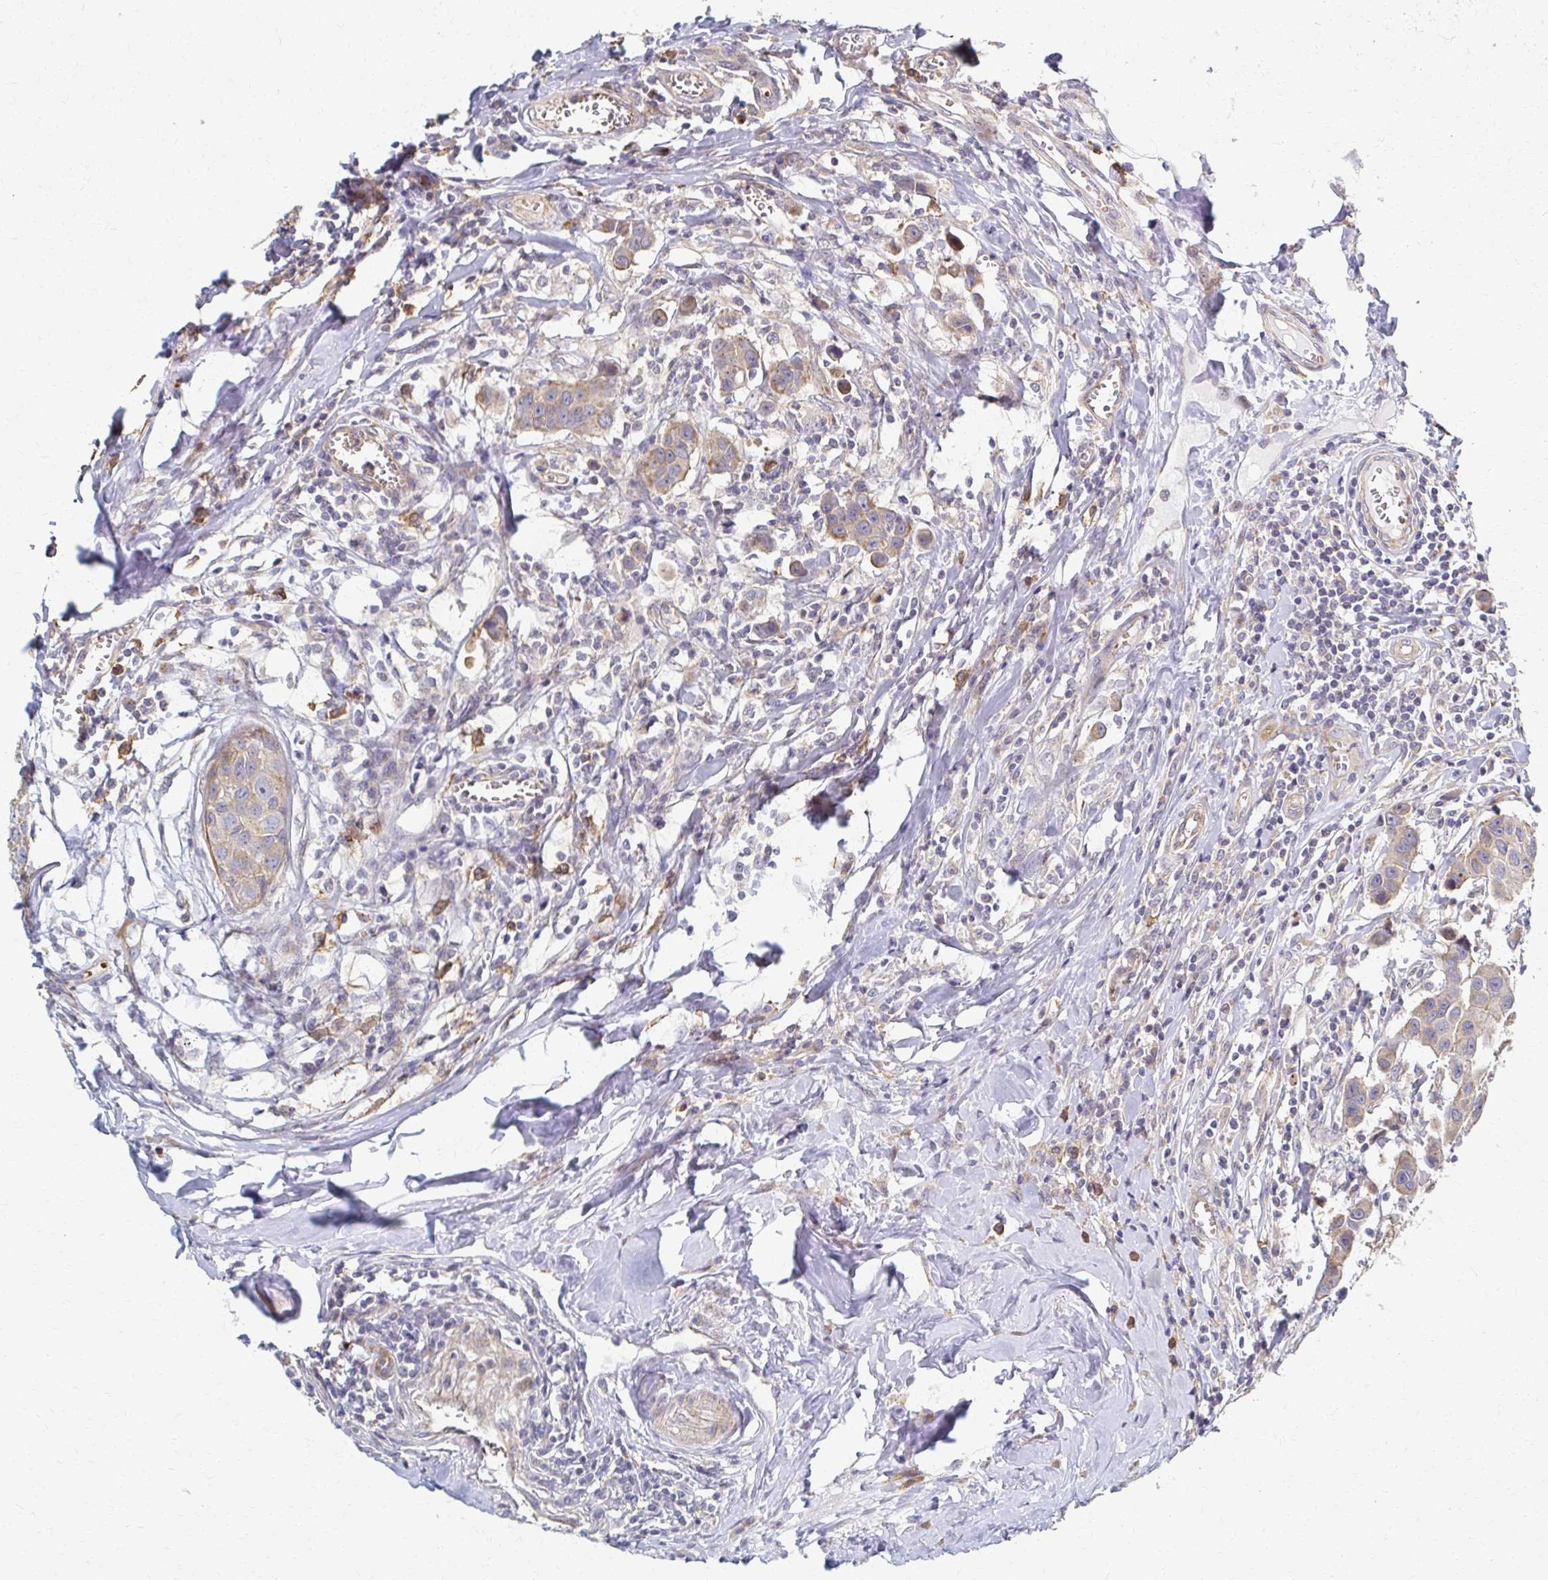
{"staining": {"intensity": "weak", "quantity": ">75%", "location": "cytoplasmic/membranous"}, "tissue": "breast cancer", "cell_type": "Tumor cells", "image_type": "cancer", "snomed": [{"axis": "morphology", "description": "Duct carcinoma"}, {"axis": "topography", "description": "Breast"}], "caption": "The photomicrograph exhibits immunohistochemical staining of breast cancer (infiltrating ductal carcinoma). There is weak cytoplasmic/membranous staining is seen in about >75% of tumor cells.", "gene": "SKA2", "patient": {"sex": "female", "age": 24}}